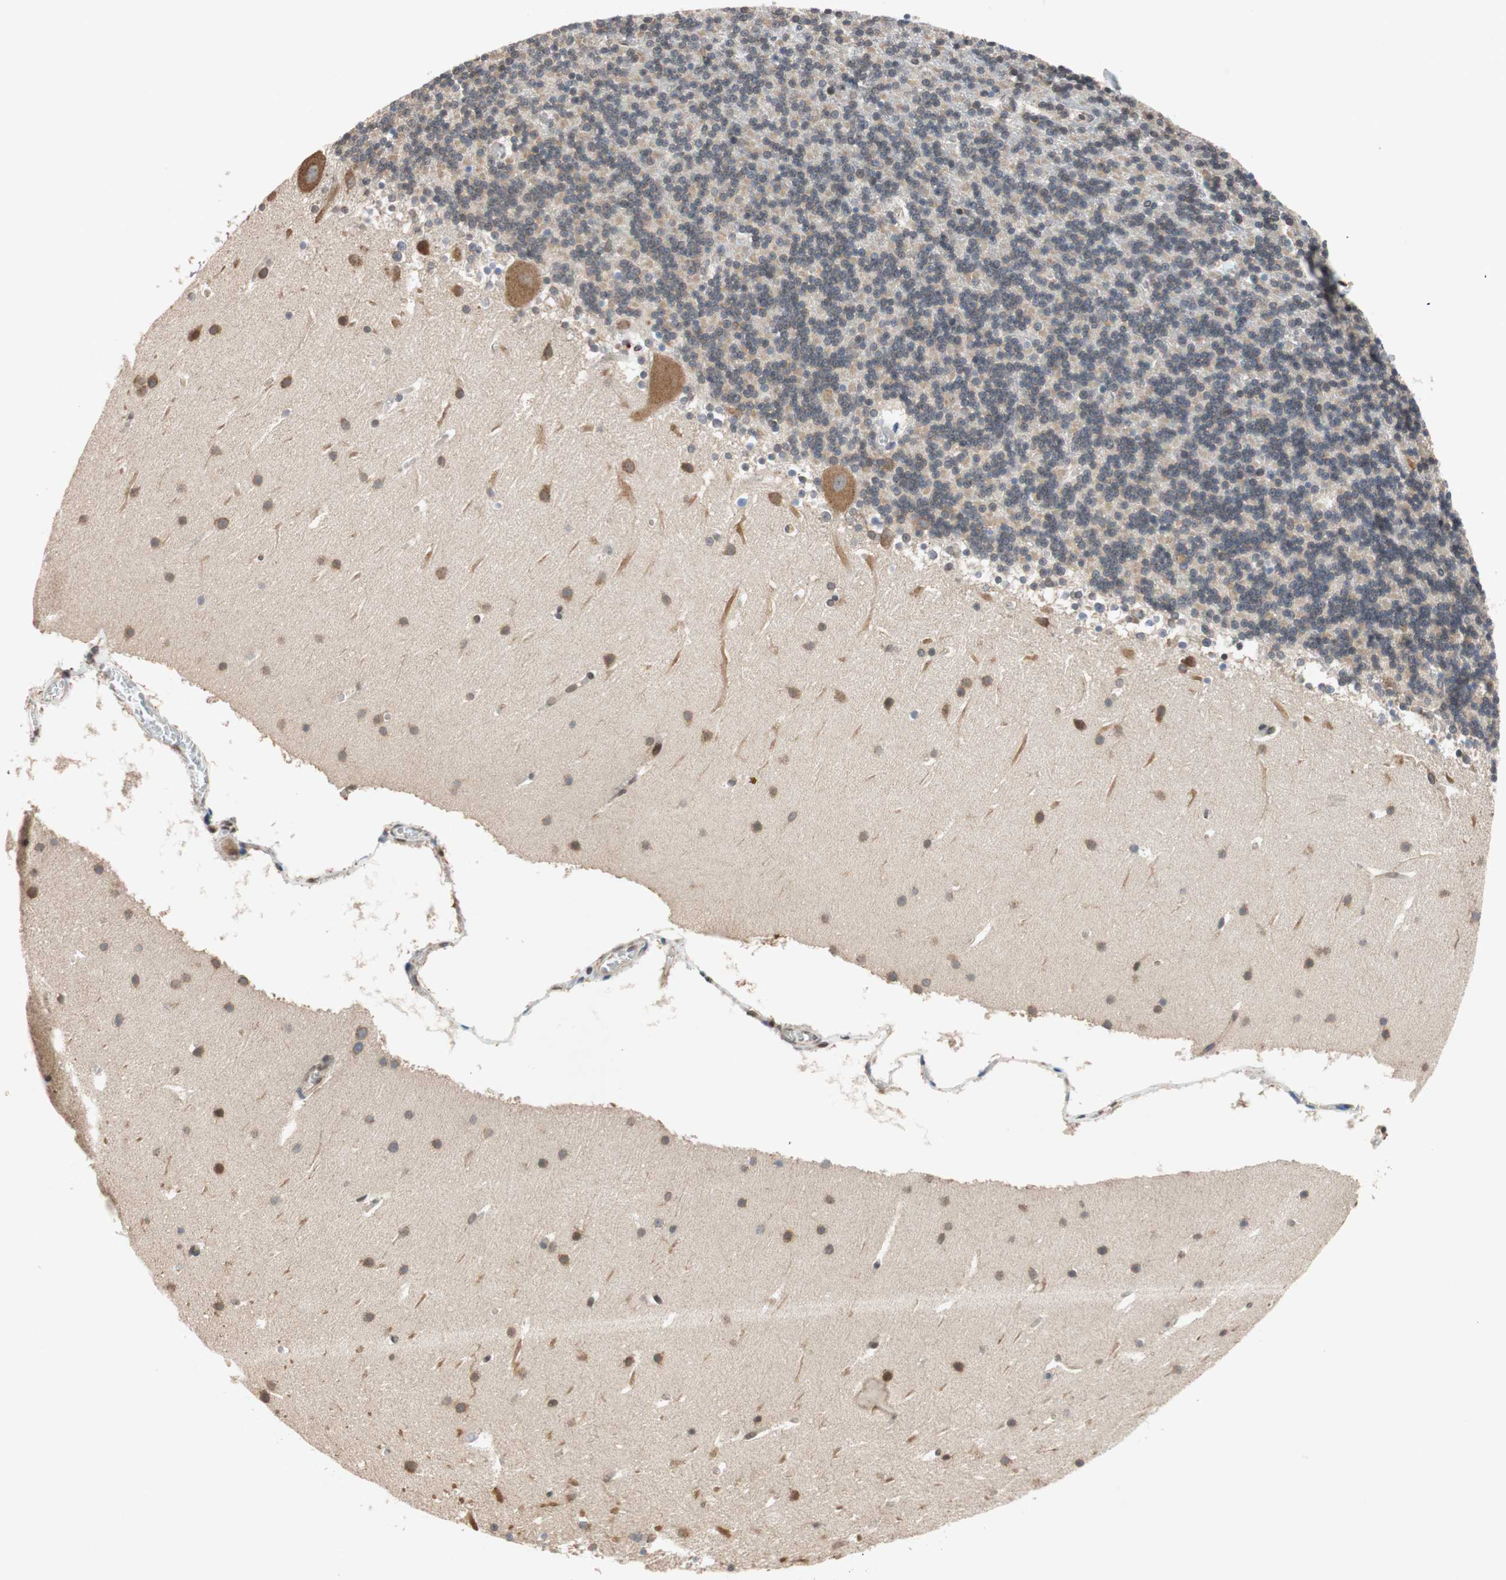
{"staining": {"intensity": "weak", "quantity": "25%-75%", "location": "cytoplasmic/membranous"}, "tissue": "cerebellum", "cell_type": "Cells in granular layer", "image_type": "normal", "snomed": [{"axis": "morphology", "description": "Normal tissue, NOS"}, {"axis": "topography", "description": "Cerebellum"}], "caption": "Immunohistochemical staining of benign cerebellum reveals low levels of weak cytoplasmic/membranous staining in about 25%-75% of cells in granular layer. (DAB (3,3'-diaminobenzidine) = brown stain, brightfield microscopy at high magnification).", "gene": "AUP1", "patient": {"sex": "male", "age": 45}}